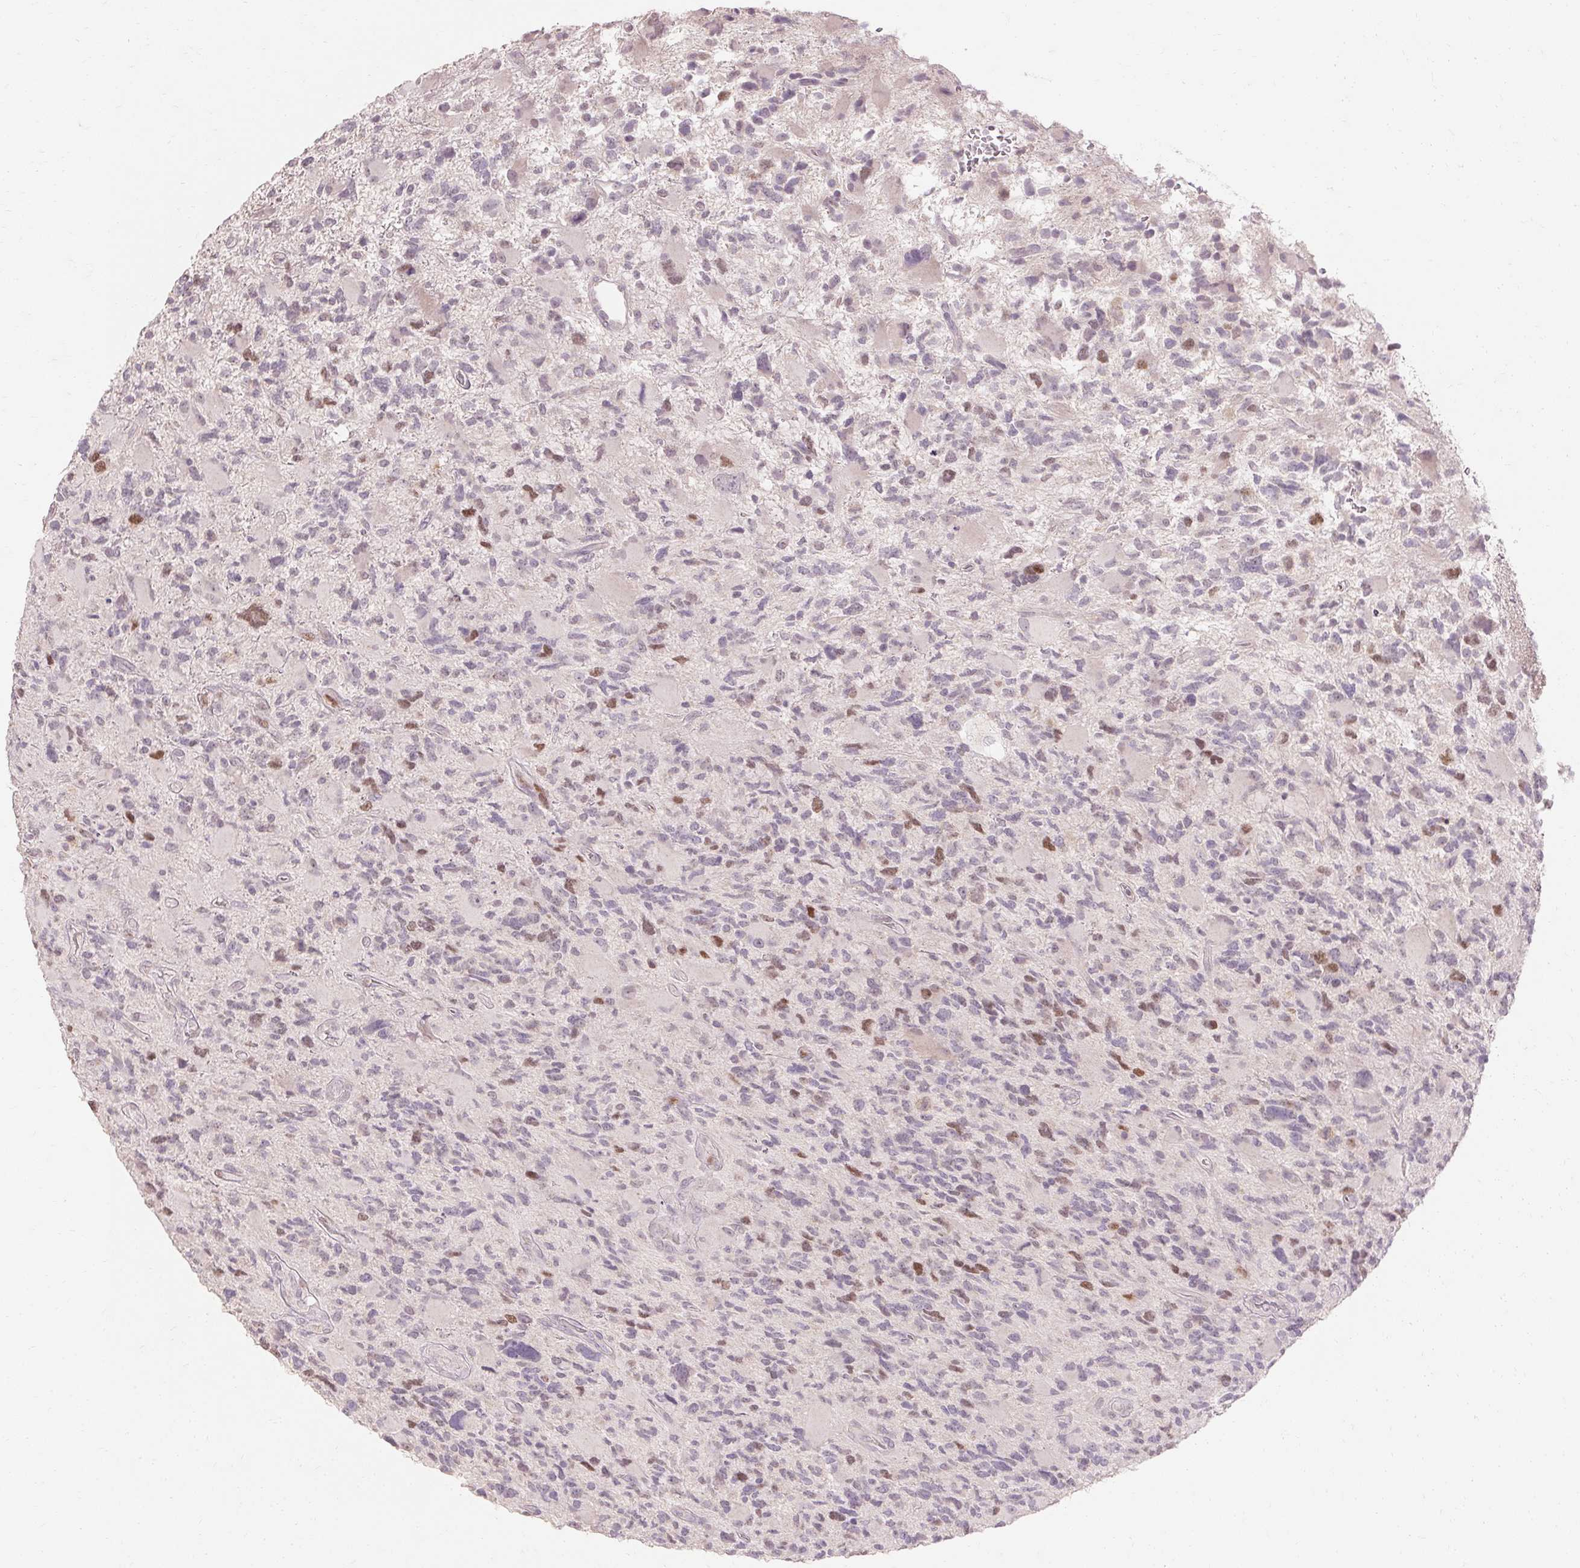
{"staining": {"intensity": "moderate", "quantity": "<25%", "location": "nuclear"}, "tissue": "glioma", "cell_type": "Tumor cells", "image_type": "cancer", "snomed": [{"axis": "morphology", "description": "Glioma, malignant, High grade"}, {"axis": "topography", "description": "Brain"}], "caption": "Brown immunohistochemical staining in glioma exhibits moderate nuclear positivity in about <25% of tumor cells. (Stains: DAB (3,3'-diaminobenzidine) in brown, nuclei in blue, Microscopy: brightfield microscopy at high magnification).", "gene": "SKP2", "patient": {"sex": "female", "age": 71}}